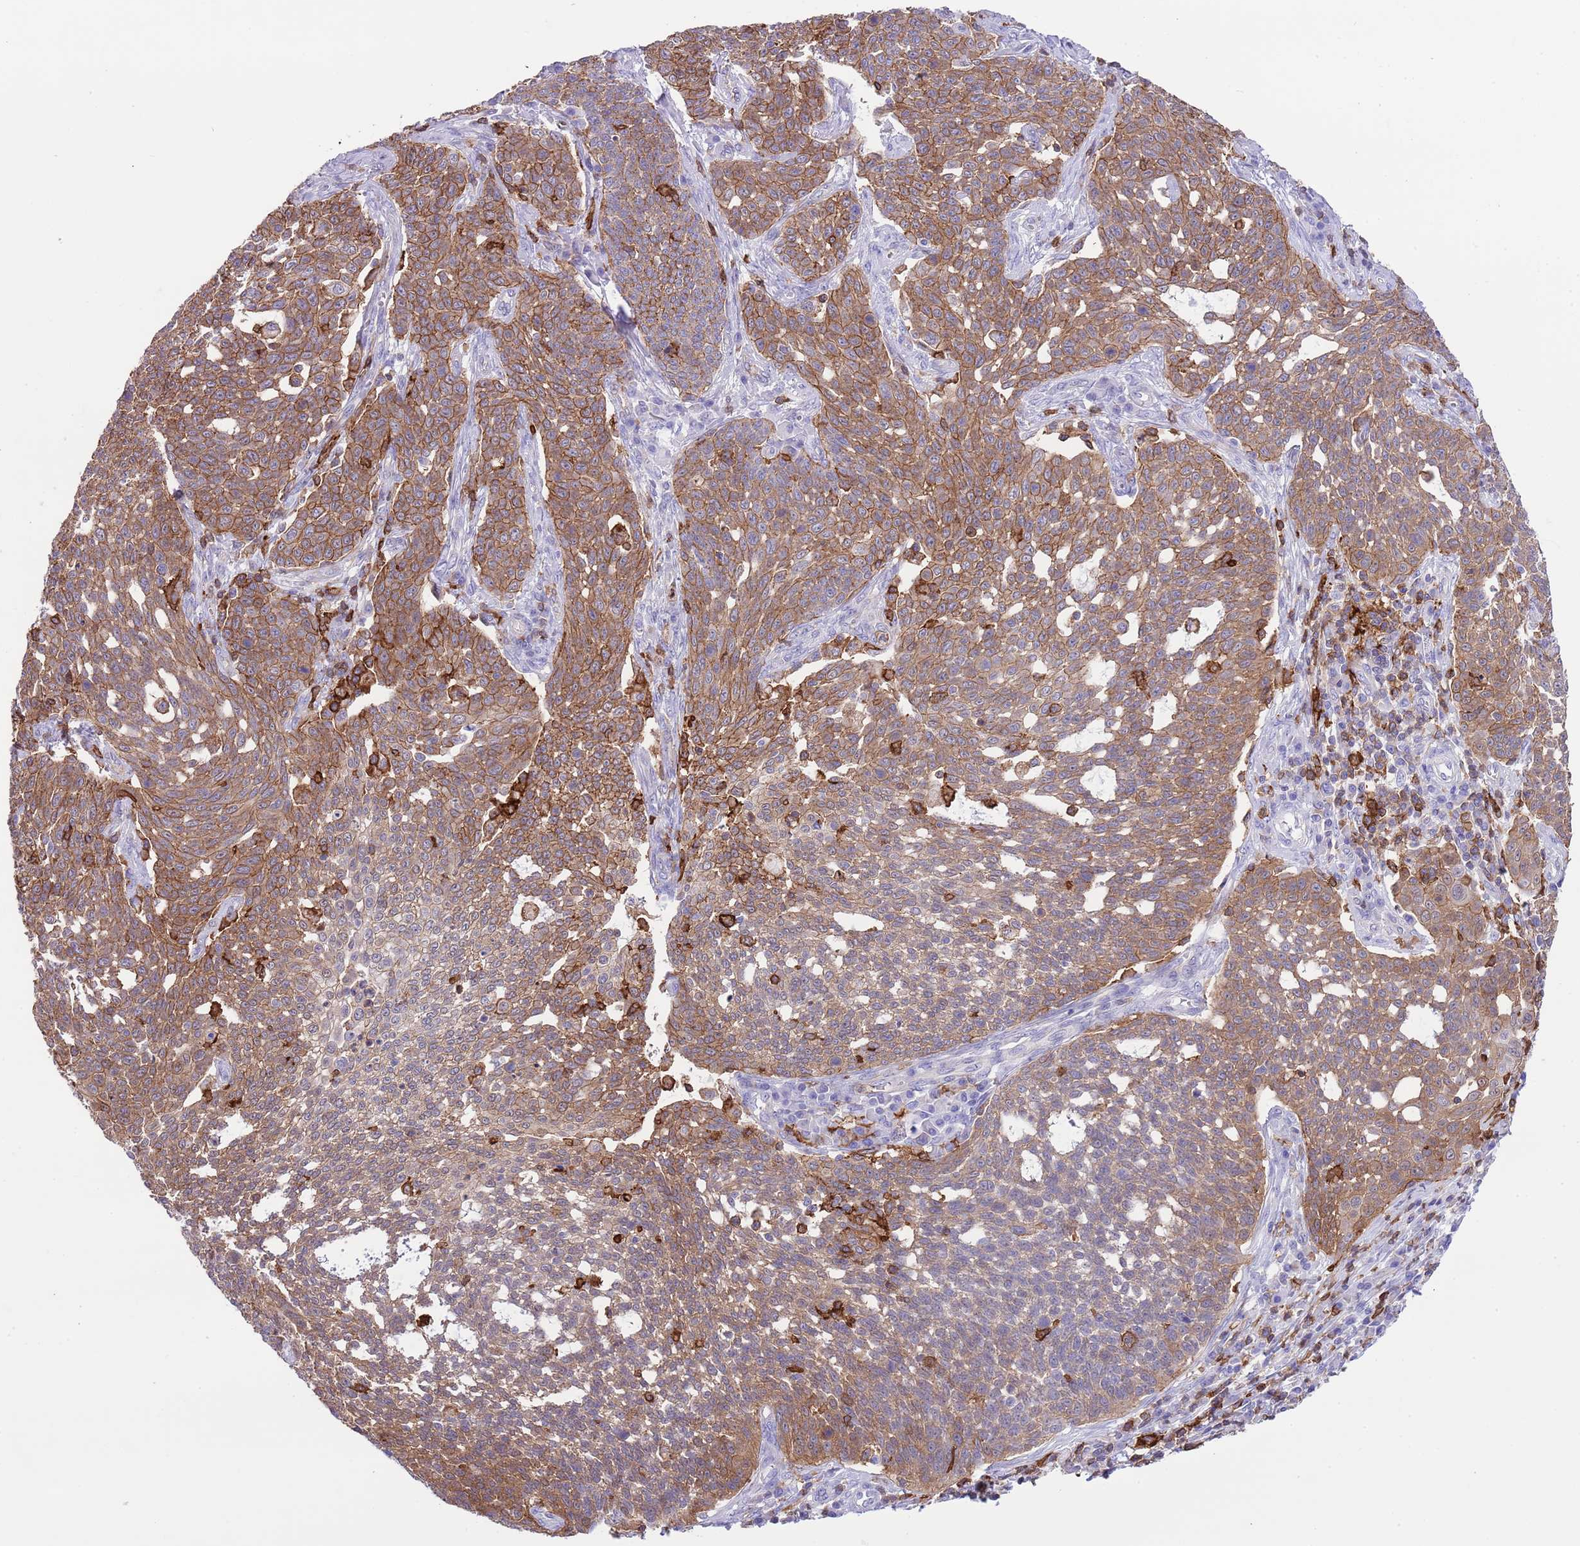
{"staining": {"intensity": "moderate", "quantity": ">75%", "location": "cytoplasmic/membranous"}, "tissue": "cervical cancer", "cell_type": "Tumor cells", "image_type": "cancer", "snomed": [{"axis": "morphology", "description": "Squamous cell carcinoma, NOS"}, {"axis": "topography", "description": "Cervix"}], "caption": "Human squamous cell carcinoma (cervical) stained with a brown dye reveals moderate cytoplasmic/membranous positive expression in about >75% of tumor cells.", "gene": "EFHD2", "patient": {"sex": "female", "age": 34}}